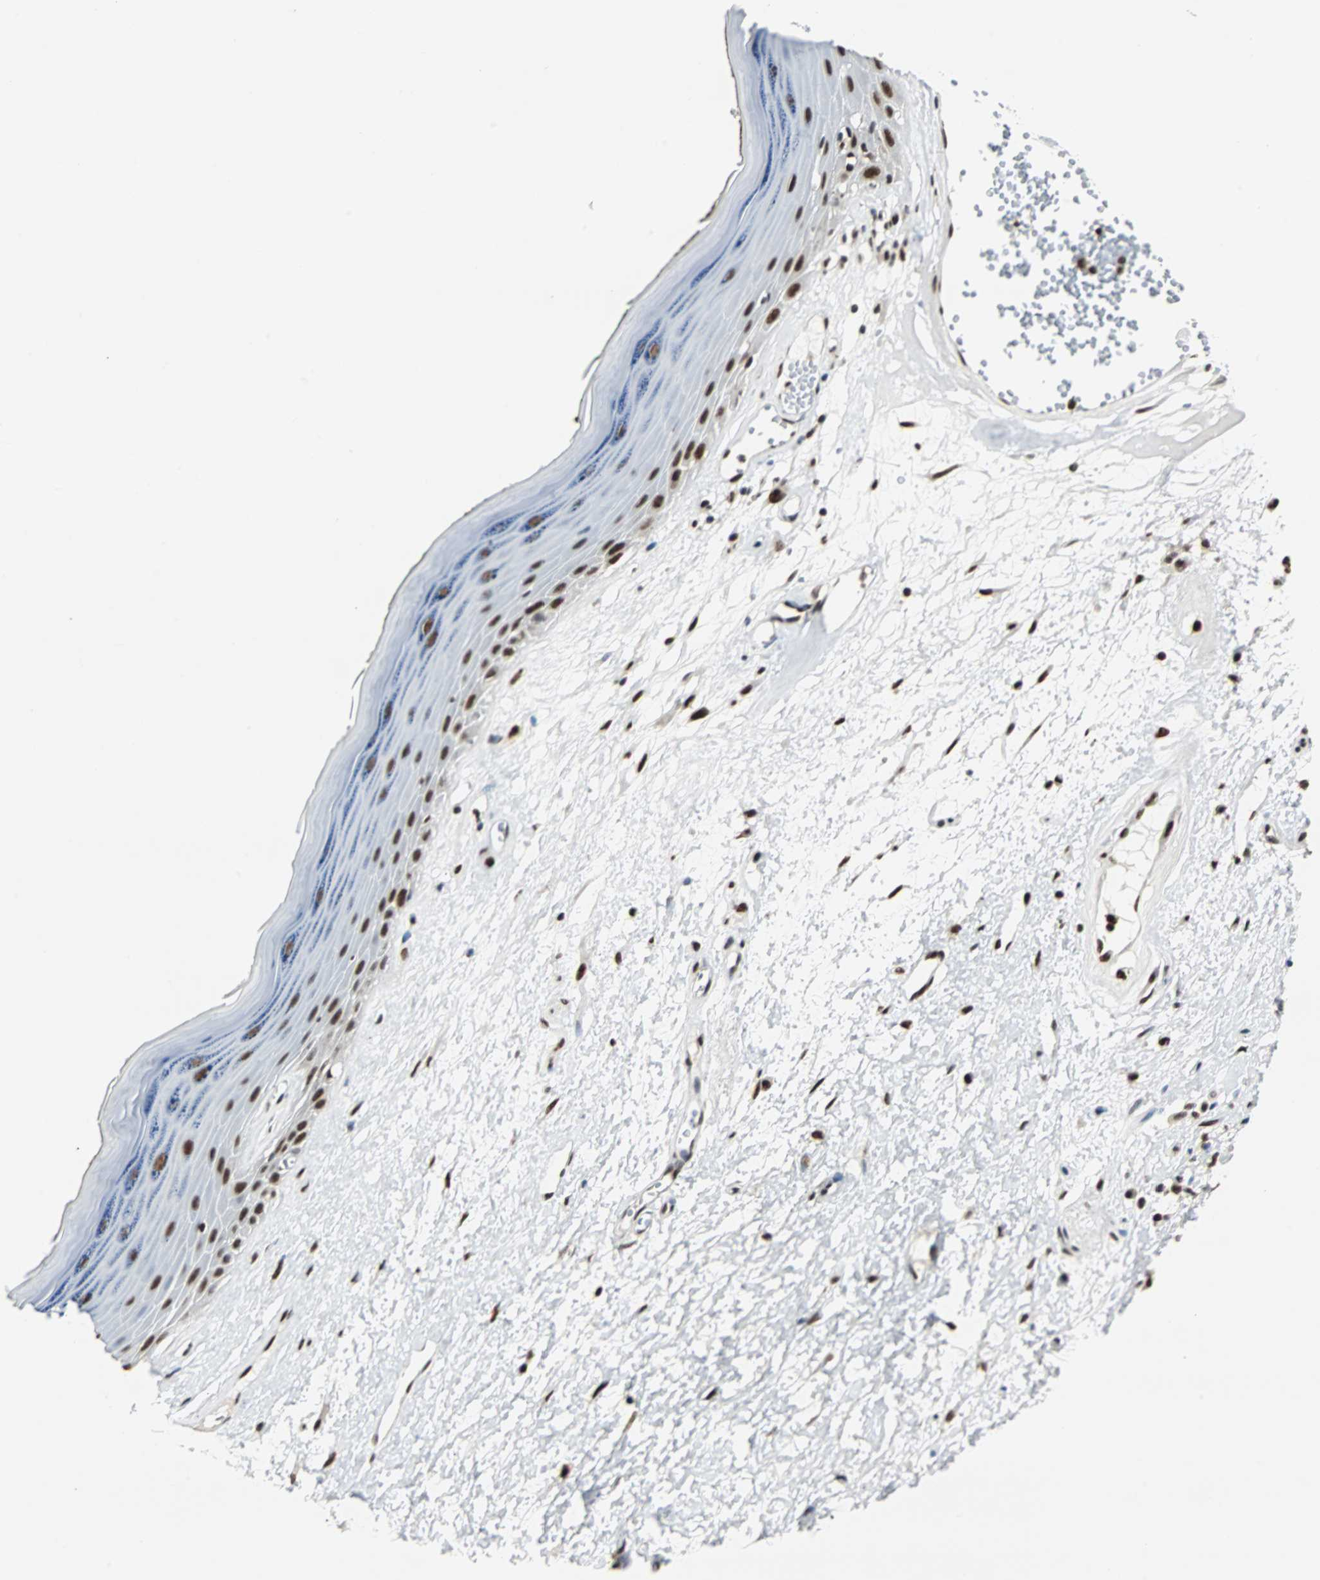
{"staining": {"intensity": "strong", "quantity": ">75%", "location": "nuclear"}, "tissue": "skin", "cell_type": "Epidermal cells", "image_type": "normal", "snomed": [{"axis": "morphology", "description": "Normal tissue, NOS"}, {"axis": "morphology", "description": "Inflammation, NOS"}, {"axis": "topography", "description": "Vulva"}], "caption": "Protein analysis of unremarkable skin displays strong nuclear staining in approximately >75% of epidermal cells.", "gene": "XRCC4", "patient": {"sex": "female", "age": 84}}